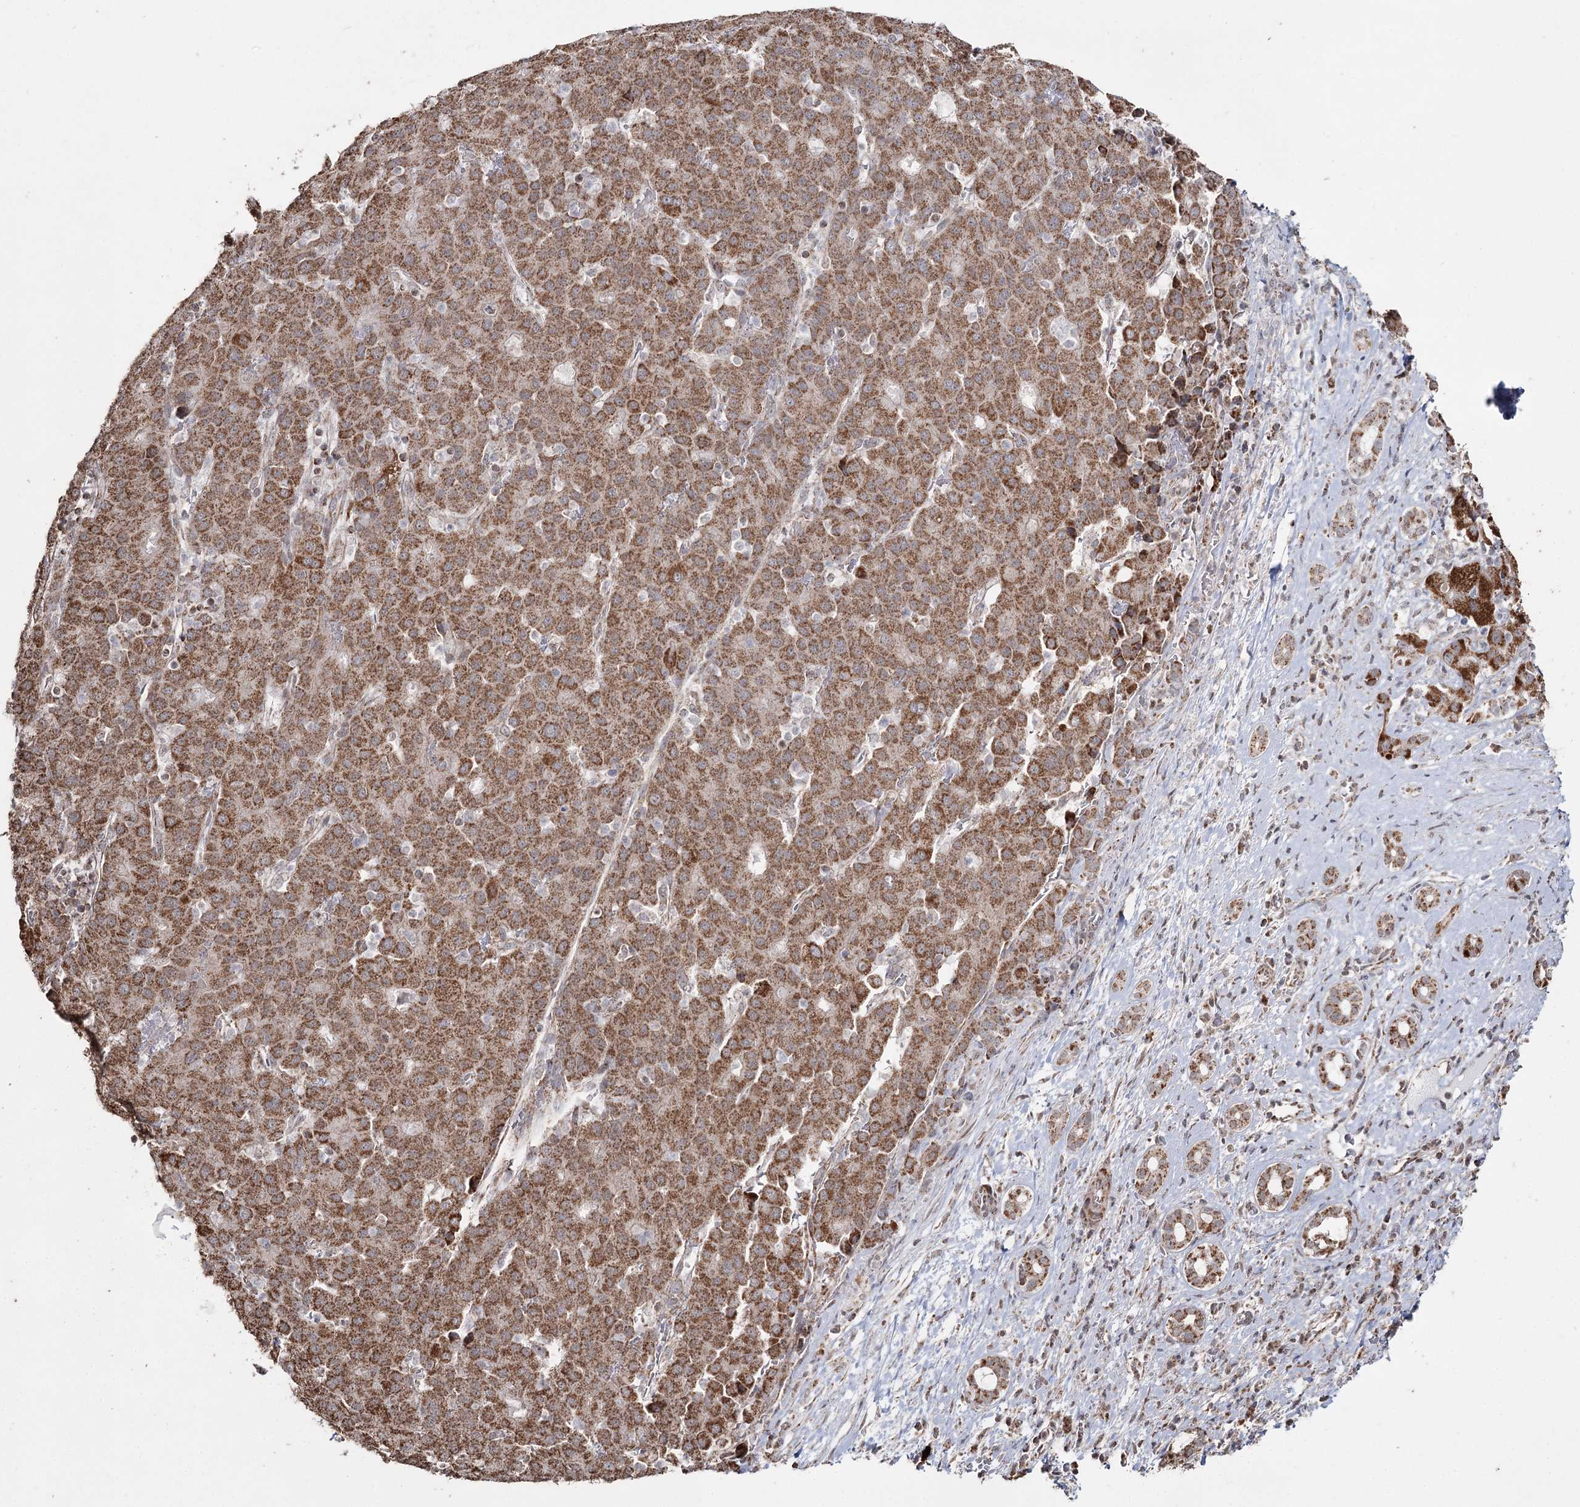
{"staining": {"intensity": "moderate", "quantity": ">75%", "location": "cytoplasmic/membranous"}, "tissue": "liver cancer", "cell_type": "Tumor cells", "image_type": "cancer", "snomed": [{"axis": "morphology", "description": "Carcinoma, Hepatocellular, NOS"}, {"axis": "topography", "description": "Liver"}], "caption": "IHC micrograph of neoplastic tissue: human liver cancer stained using IHC demonstrates medium levels of moderate protein expression localized specifically in the cytoplasmic/membranous of tumor cells, appearing as a cytoplasmic/membranous brown color.", "gene": "PDHX", "patient": {"sex": "male", "age": 65}}